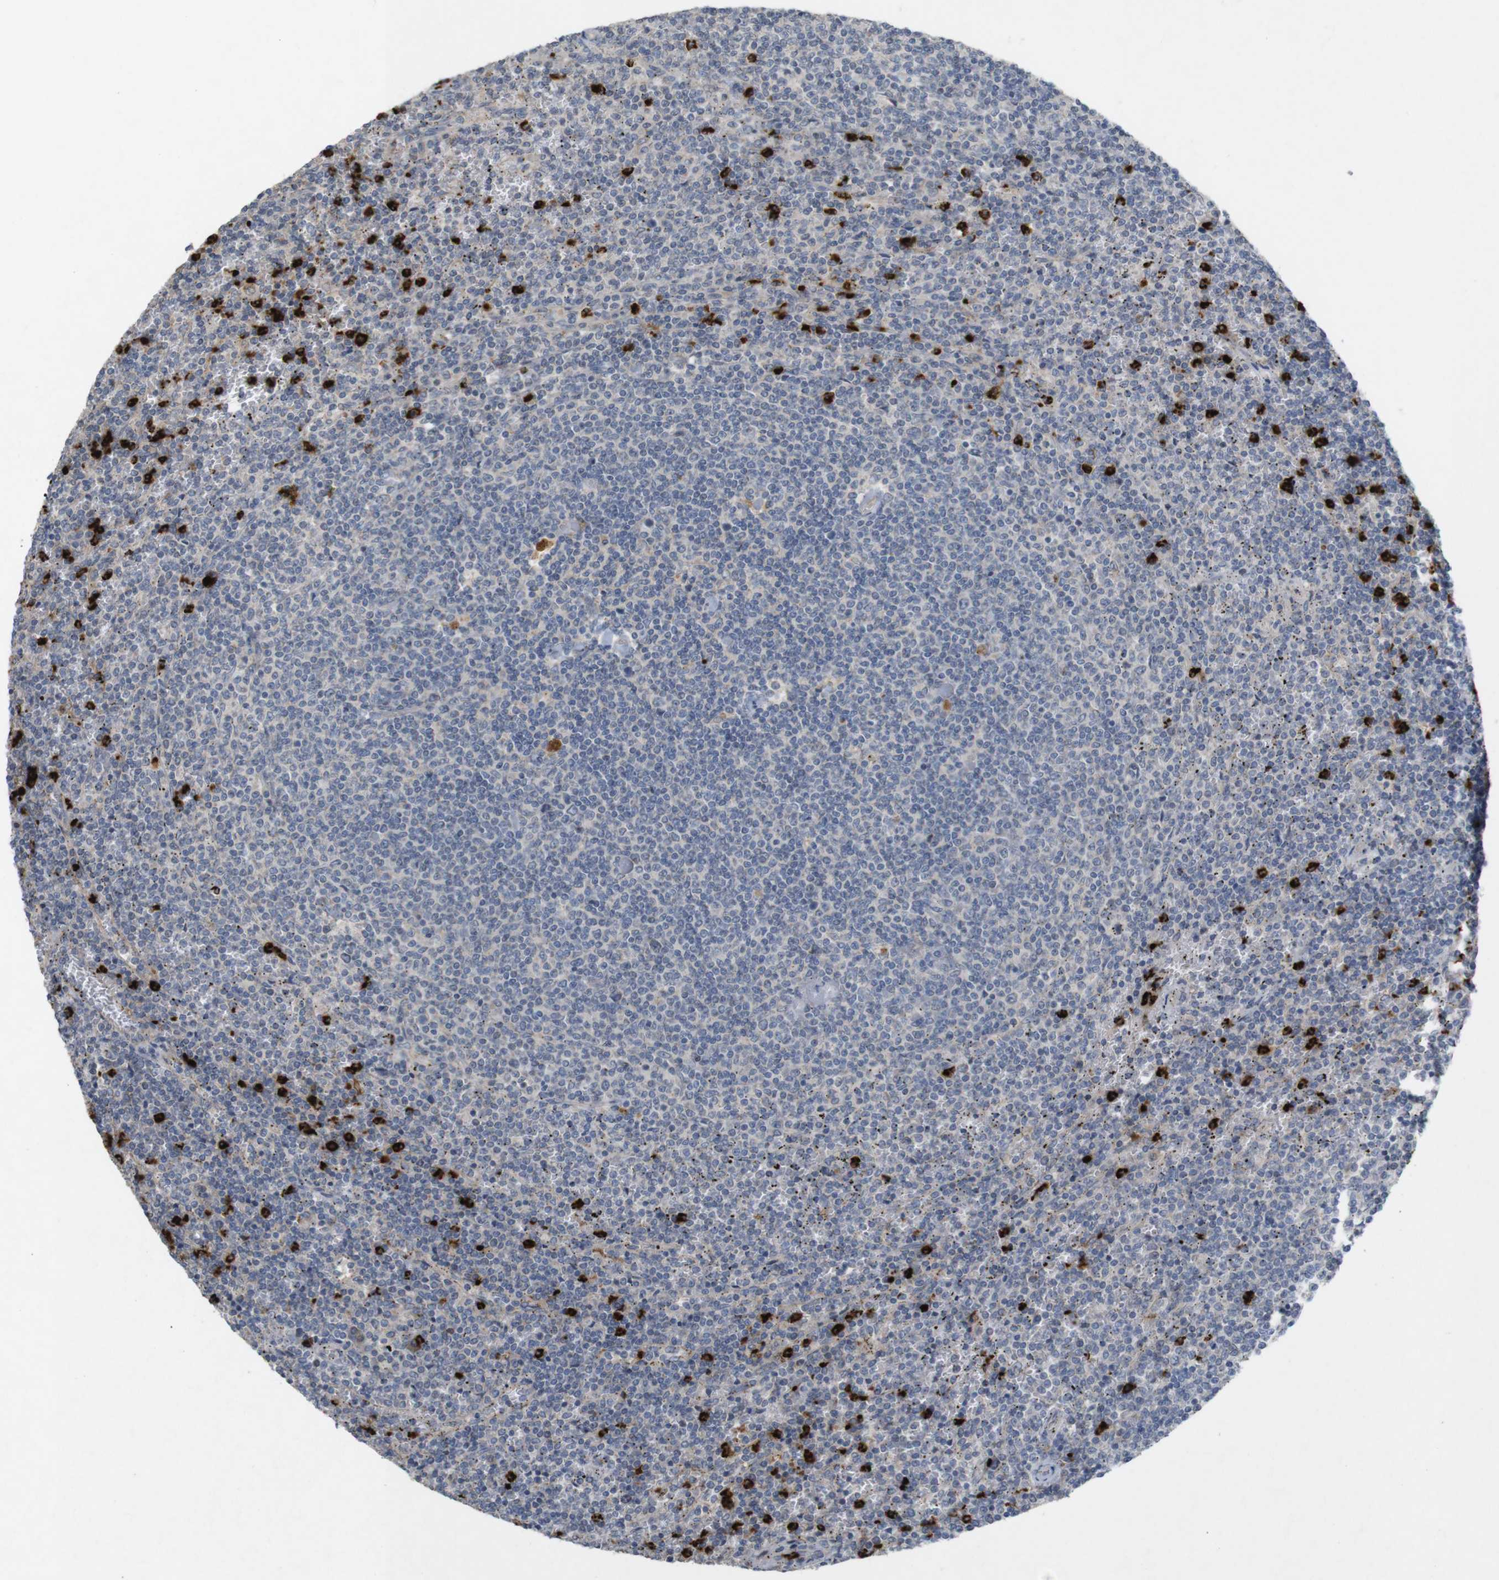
{"staining": {"intensity": "negative", "quantity": "none", "location": "none"}, "tissue": "lymphoma", "cell_type": "Tumor cells", "image_type": "cancer", "snomed": [{"axis": "morphology", "description": "Malignant lymphoma, non-Hodgkin's type, Low grade"}, {"axis": "topography", "description": "Spleen"}], "caption": "Immunohistochemistry (IHC) photomicrograph of human lymphoma stained for a protein (brown), which demonstrates no expression in tumor cells. (Stains: DAB IHC with hematoxylin counter stain, Microscopy: brightfield microscopy at high magnification).", "gene": "TSPAN14", "patient": {"sex": "female", "age": 50}}